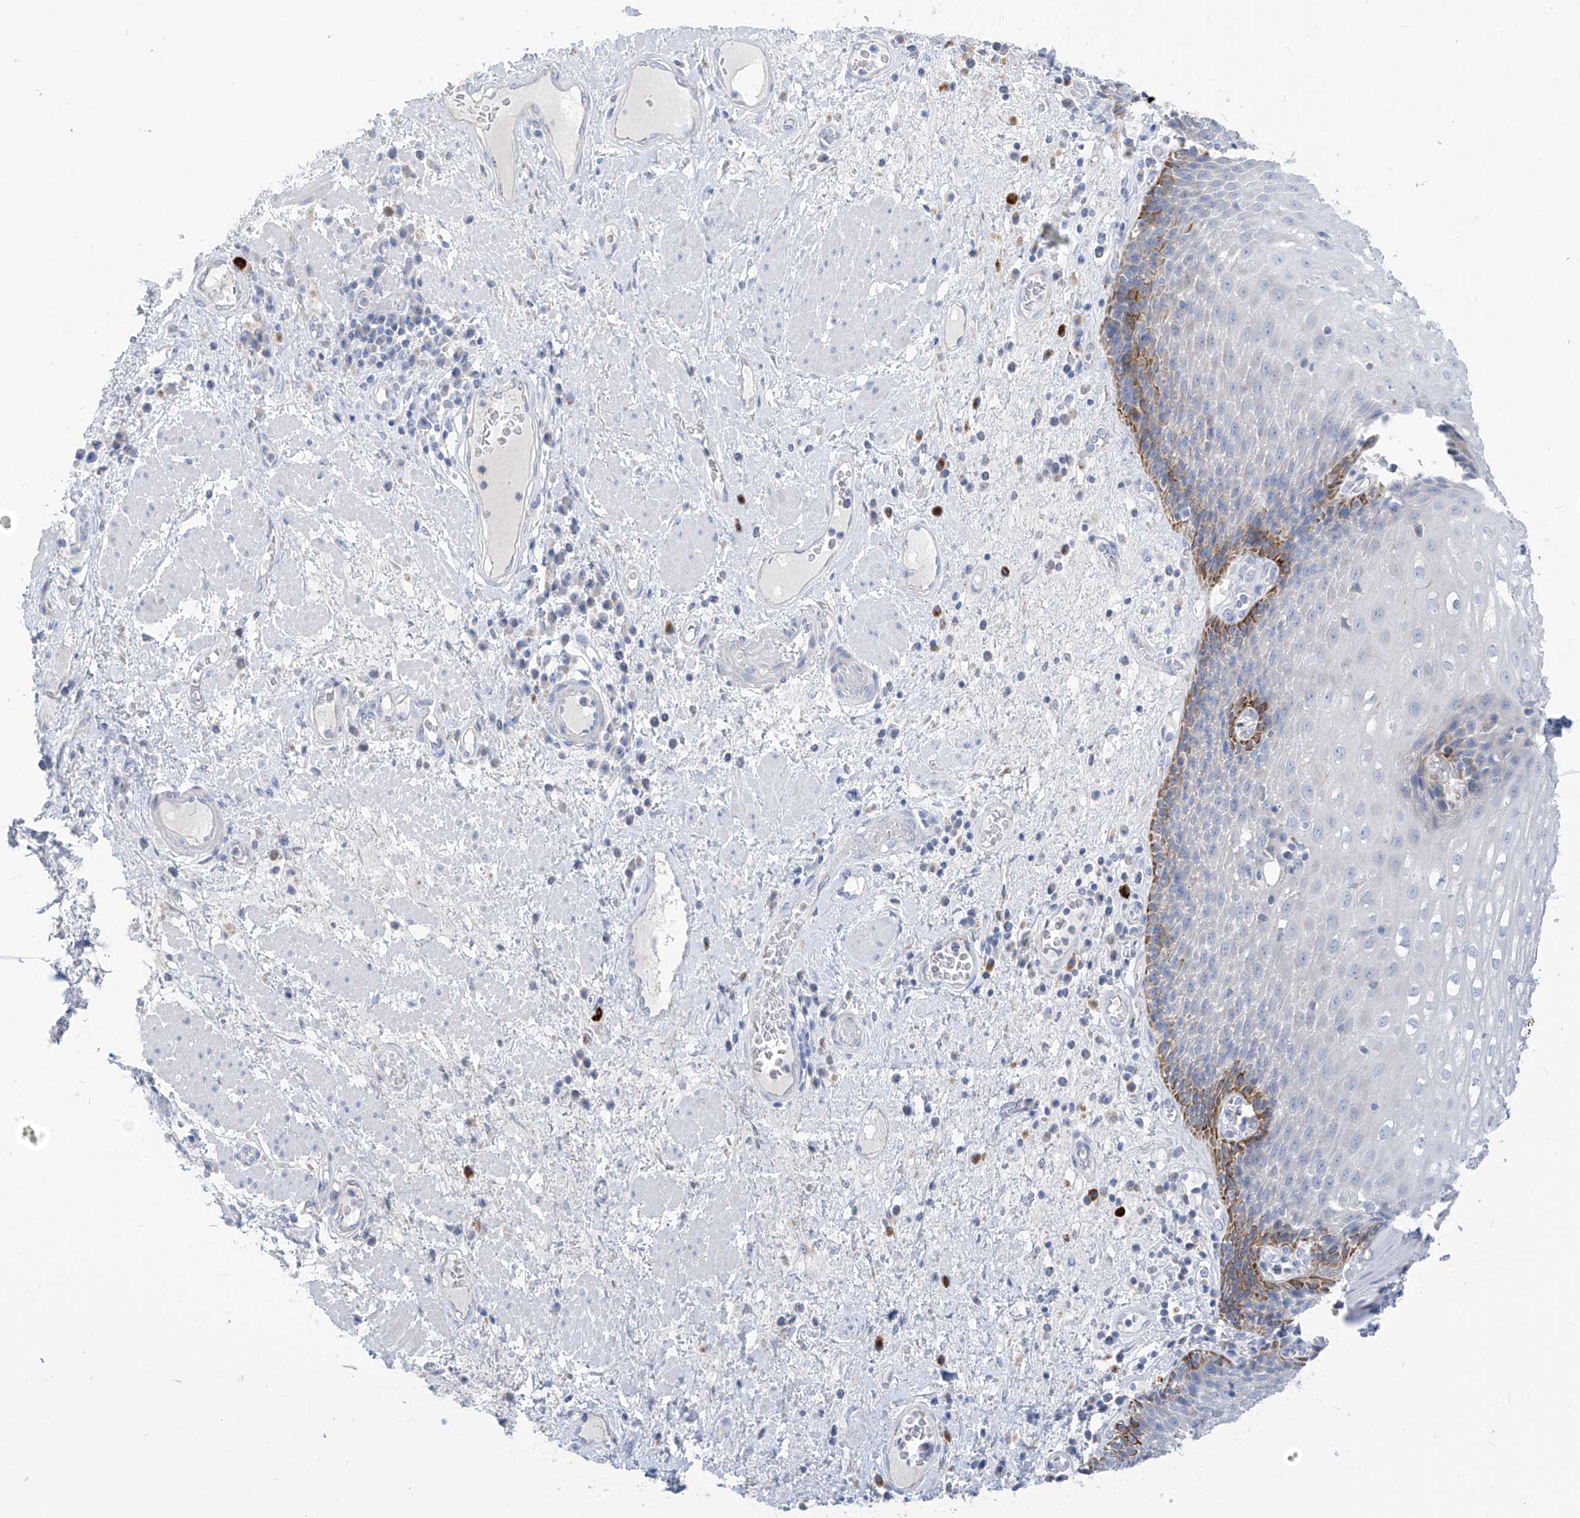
{"staining": {"intensity": "strong", "quantity": "<25%", "location": "cytoplasmic/membranous"}, "tissue": "esophagus", "cell_type": "Squamous epithelial cells", "image_type": "normal", "snomed": [{"axis": "morphology", "description": "Normal tissue, NOS"}, {"axis": "morphology", "description": "Adenocarcinoma, NOS"}, {"axis": "topography", "description": "Esophagus"}], "caption": "Protein expression analysis of unremarkable human esophagus reveals strong cytoplasmic/membranous staining in approximately <25% of squamous epithelial cells. Immunohistochemistry (ihc) stains the protein of interest in brown and the nuclei are stained blue.", "gene": "ZNF404", "patient": {"sex": "male", "age": 62}}